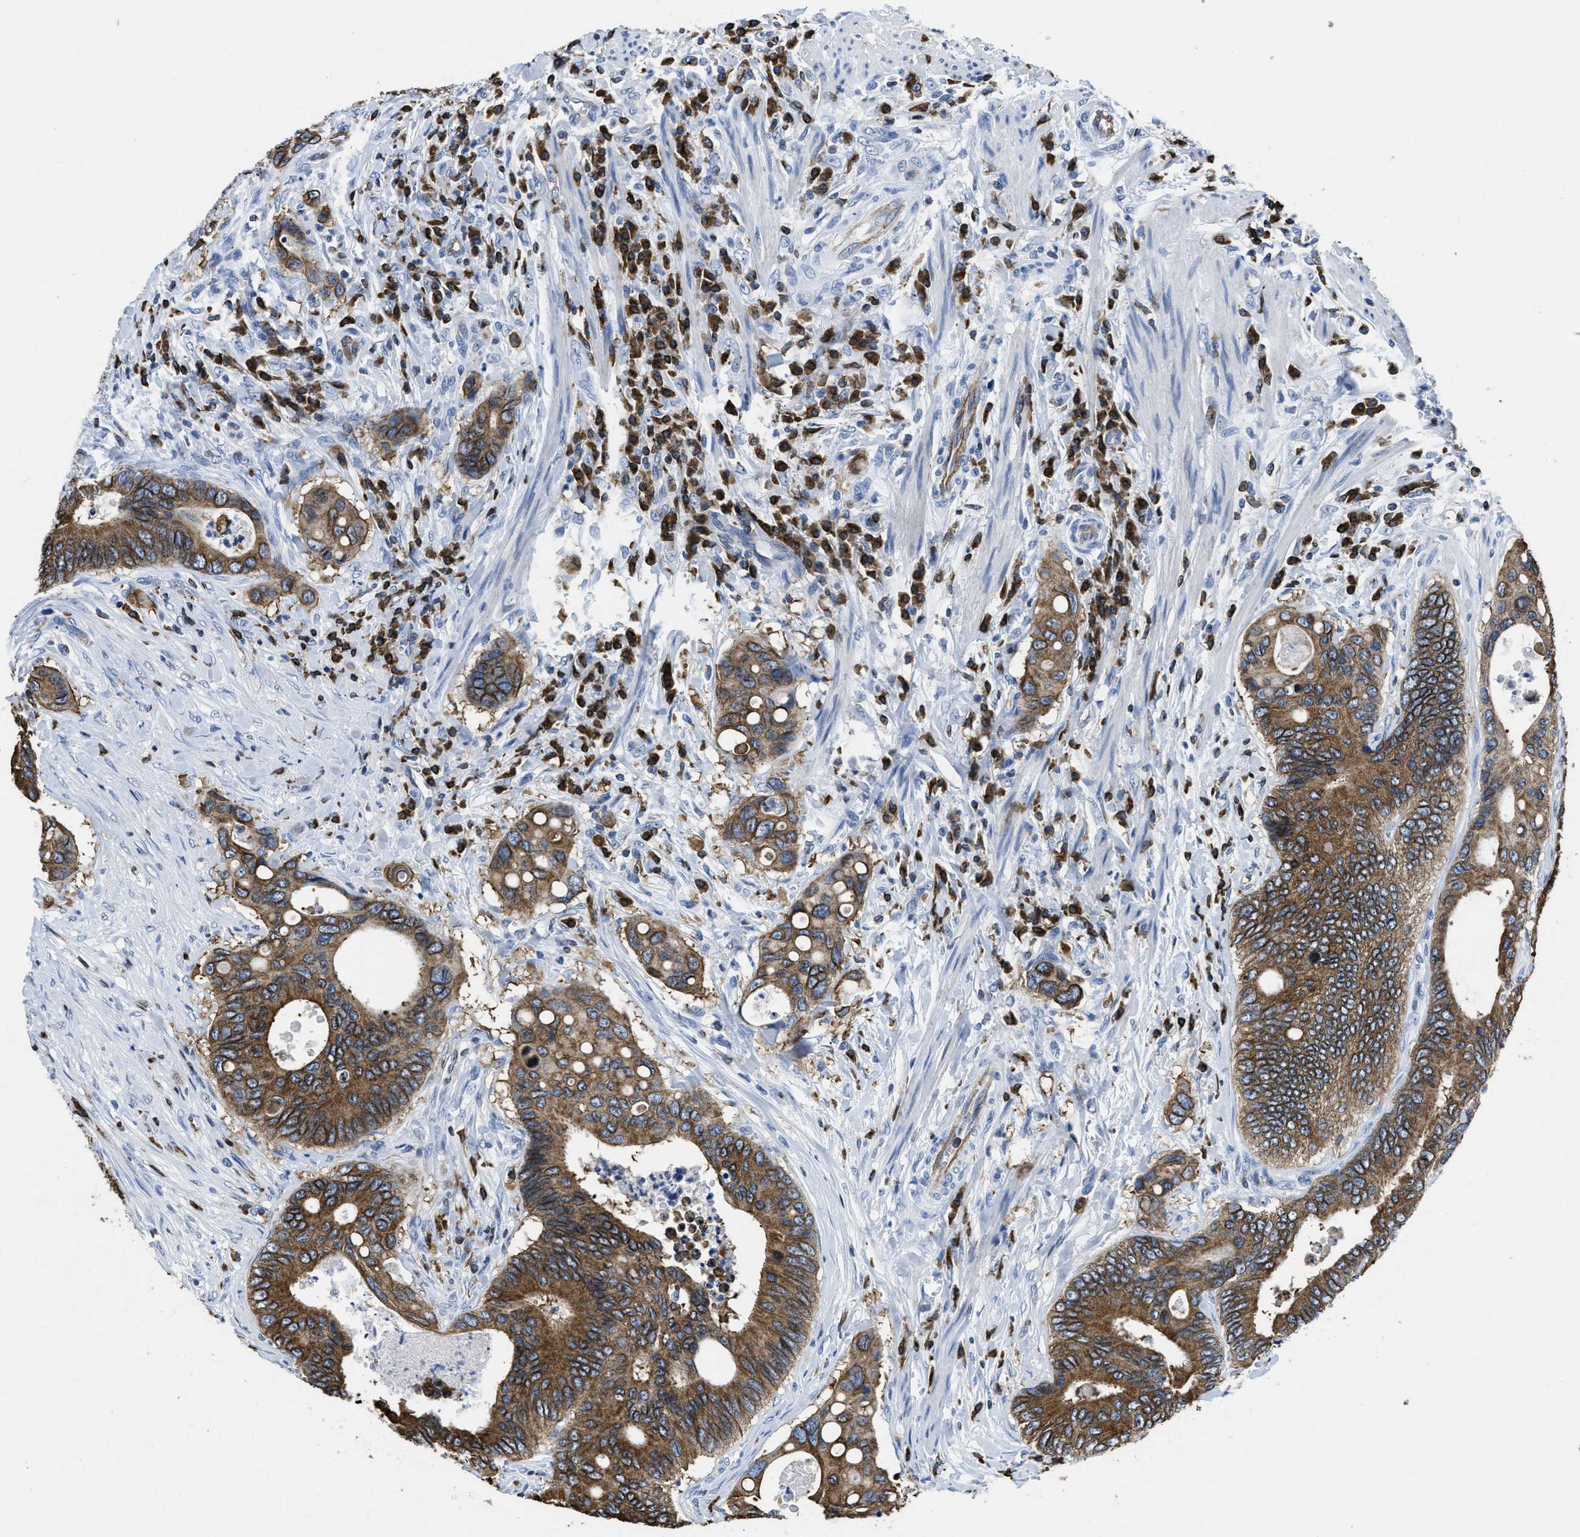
{"staining": {"intensity": "moderate", "quantity": ">75%", "location": "cytoplasmic/membranous"}, "tissue": "colorectal cancer", "cell_type": "Tumor cells", "image_type": "cancer", "snomed": [{"axis": "morphology", "description": "Inflammation, NOS"}, {"axis": "morphology", "description": "Adenocarcinoma, NOS"}, {"axis": "topography", "description": "Colon"}], "caption": "A brown stain shows moderate cytoplasmic/membranous positivity of a protein in human colorectal cancer (adenocarcinoma) tumor cells.", "gene": "ITGA3", "patient": {"sex": "male", "age": 72}}